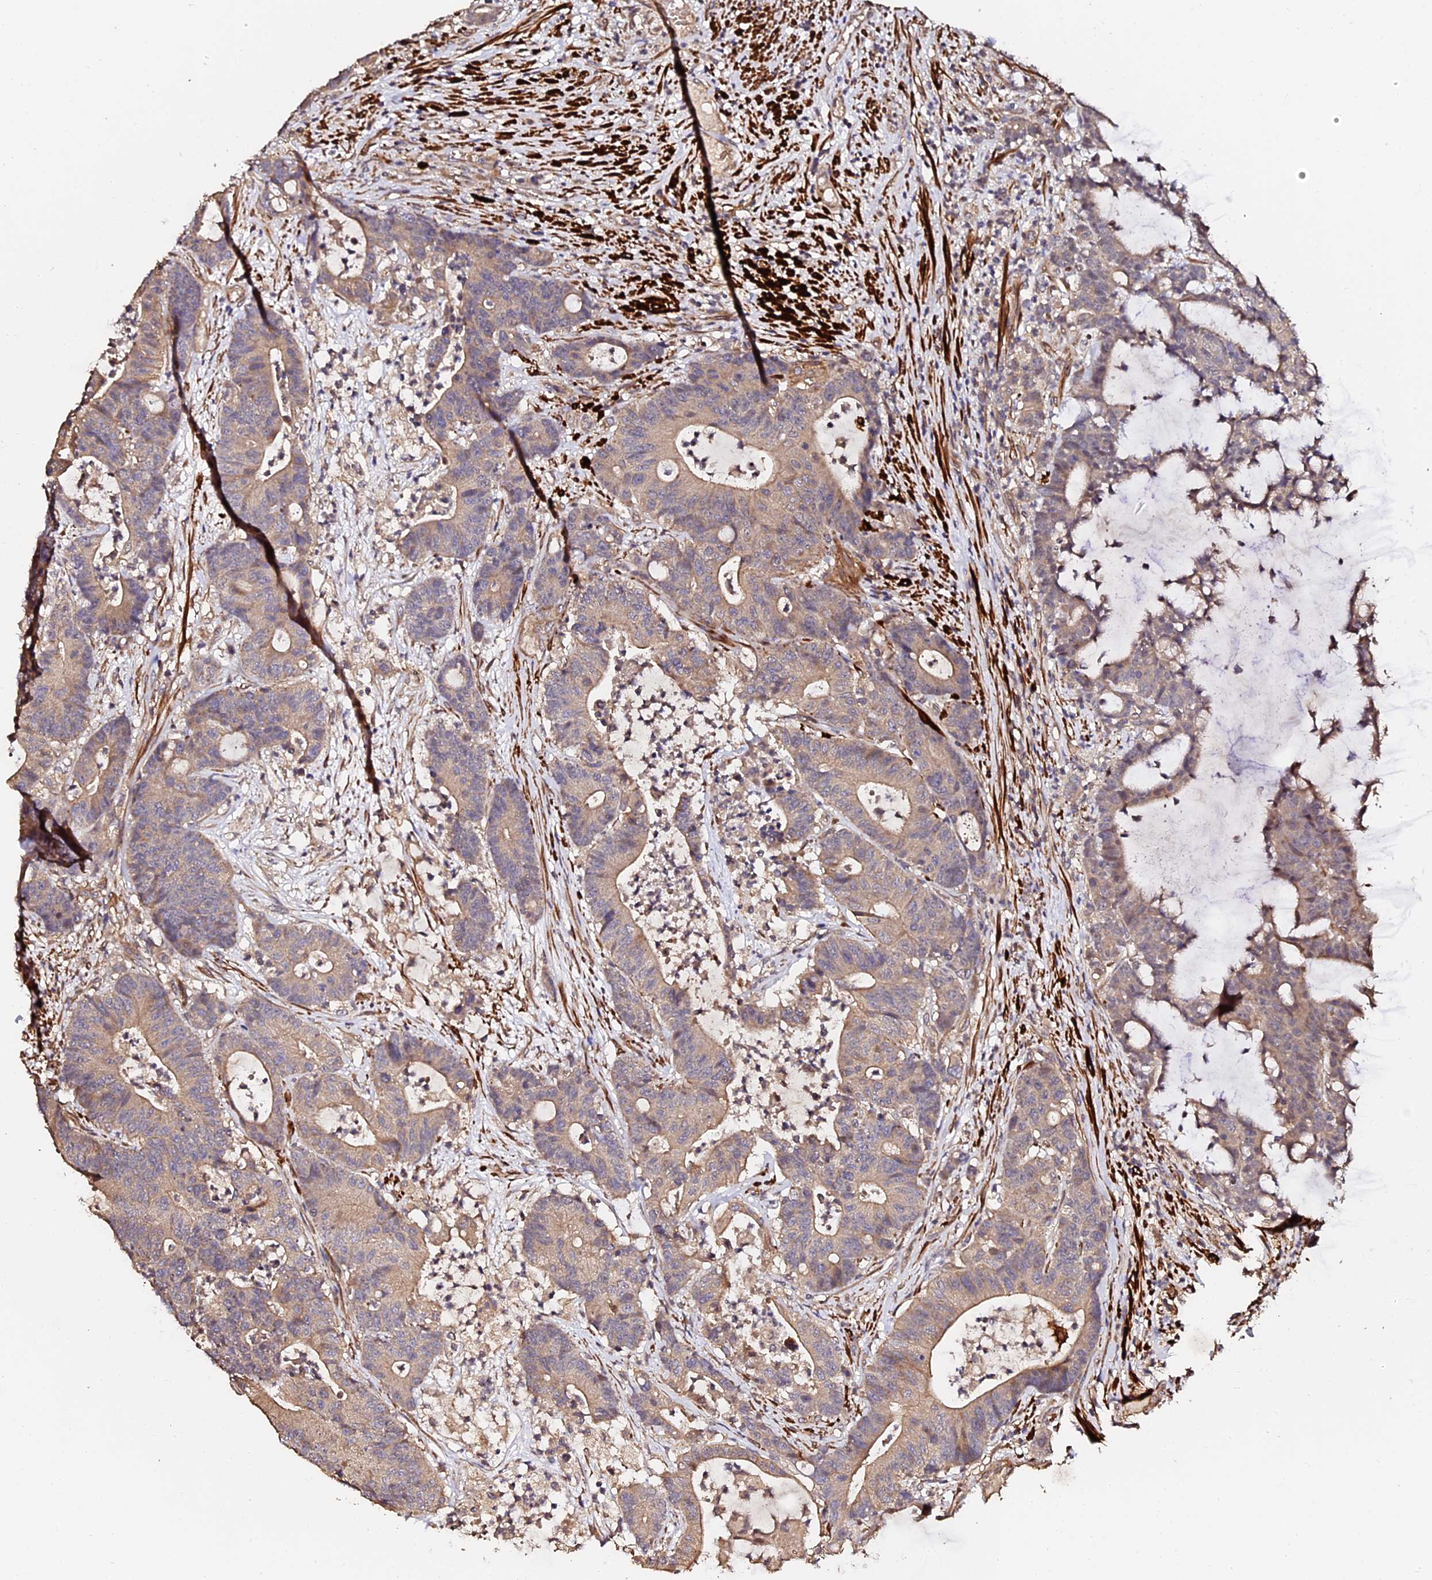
{"staining": {"intensity": "weak", "quantity": ">75%", "location": "cytoplasmic/membranous"}, "tissue": "colorectal cancer", "cell_type": "Tumor cells", "image_type": "cancer", "snomed": [{"axis": "morphology", "description": "Adenocarcinoma, NOS"}, {"axis": "topography", "description": "Colon"}], "caption": "Approximately >75% of tumor cells in colorectal cancer display weak cytoplasmic/membranous protein staining as visualized by brown immunohistochemical staining.", "gene": "TDO2", "patient": {"sex": "female", "age": 84}}